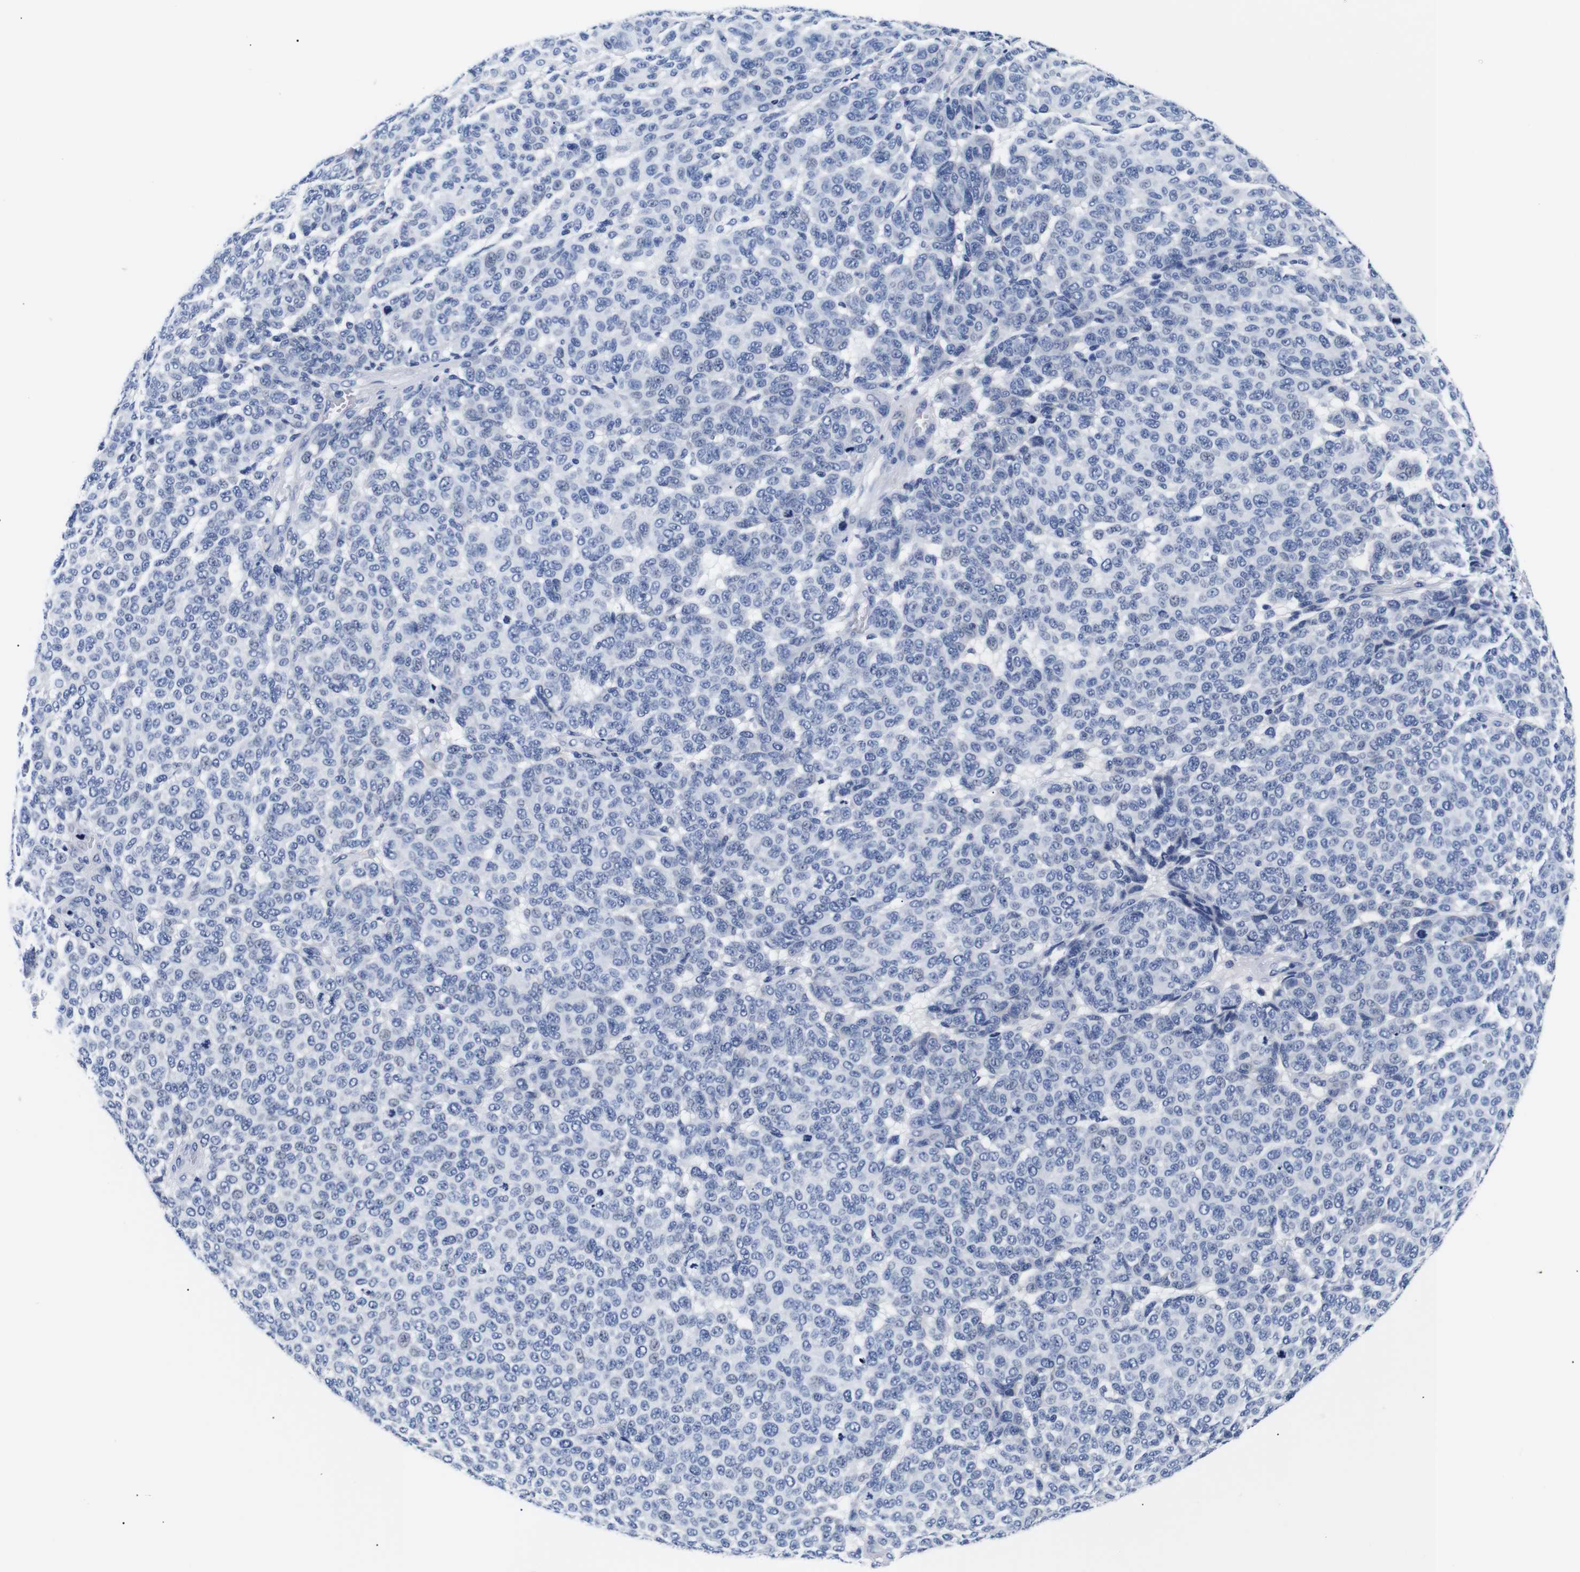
{"staining": {"intensity": "negative", "quantity": "none", "location": "none"}, "tissue": "melanoma", "cell_type": "Tumor cells", "image_type": "cancer", "snomed": [{"axis": "morphology", "description": "Malignant melanoma, NOS"}, {"axis": "topography", "description": "Skin"}], "caption": "Micrograph shows no significant protein positivity in tumor cells of melanoma.", "gene": "GAP43", "patient": {"sex": "male", "age": 59}}